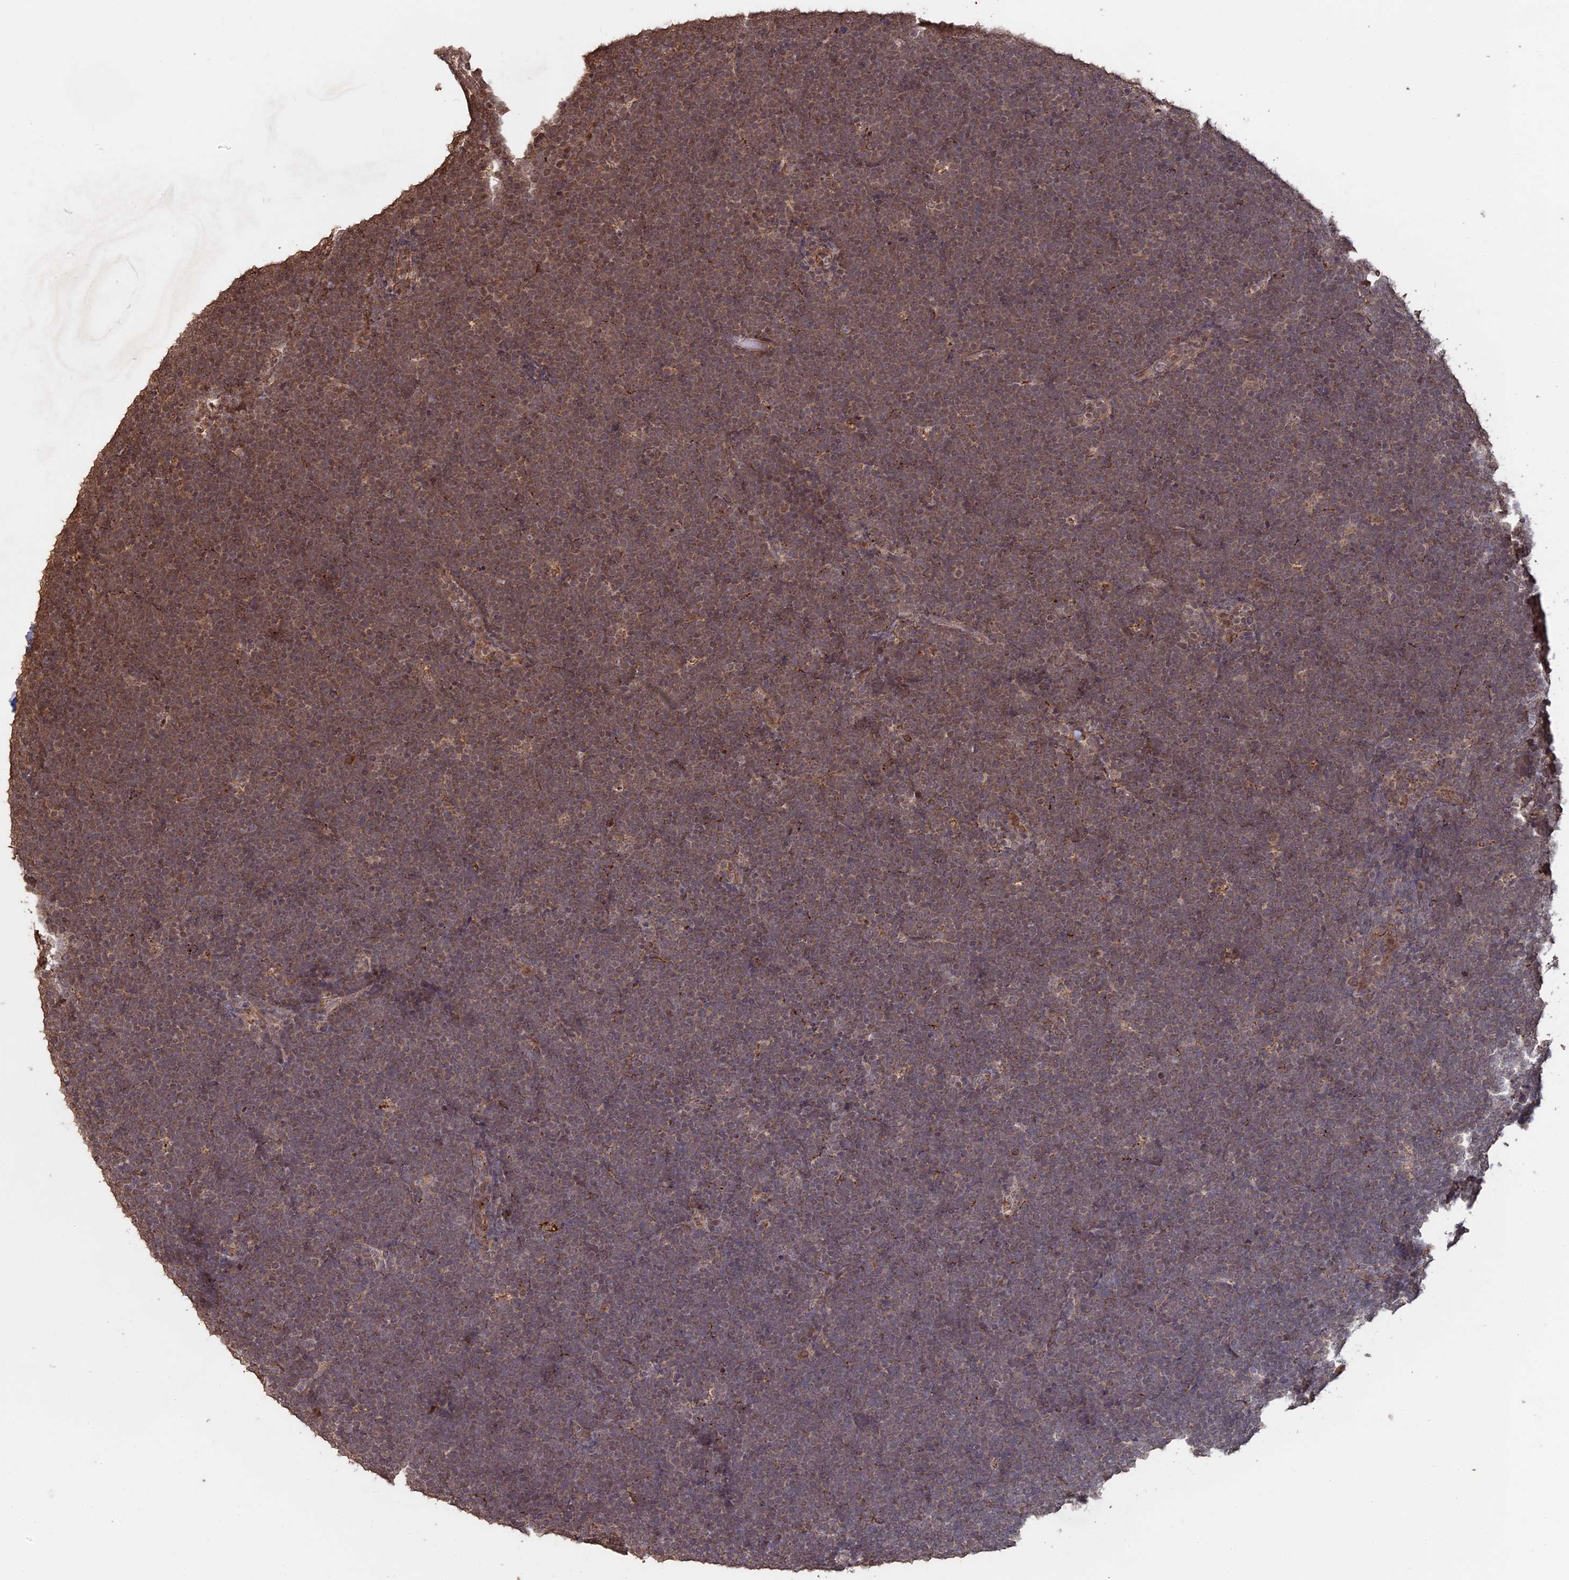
{"staining": {"intensity": "moderate", "quantity": "25%-75%", "location": "cytoplasmic/membranous"}, "tissue": "lymphoma", "cell_type": "Tumor cells", "image_type": "cancer", "snomed": [{"axis": "morphology", "description": "Malignant lymphoma, non-Hodgkin's type, High grade"}, {"axis": "topography", "description": "Lymph node"}], "caption": "Lymphoma stained for a protein reveals moderate cytoplasmic/membranous positivity in tumor cells.", "gene": "FAM210B", "patient": {"sex": "male", "age": 13}}